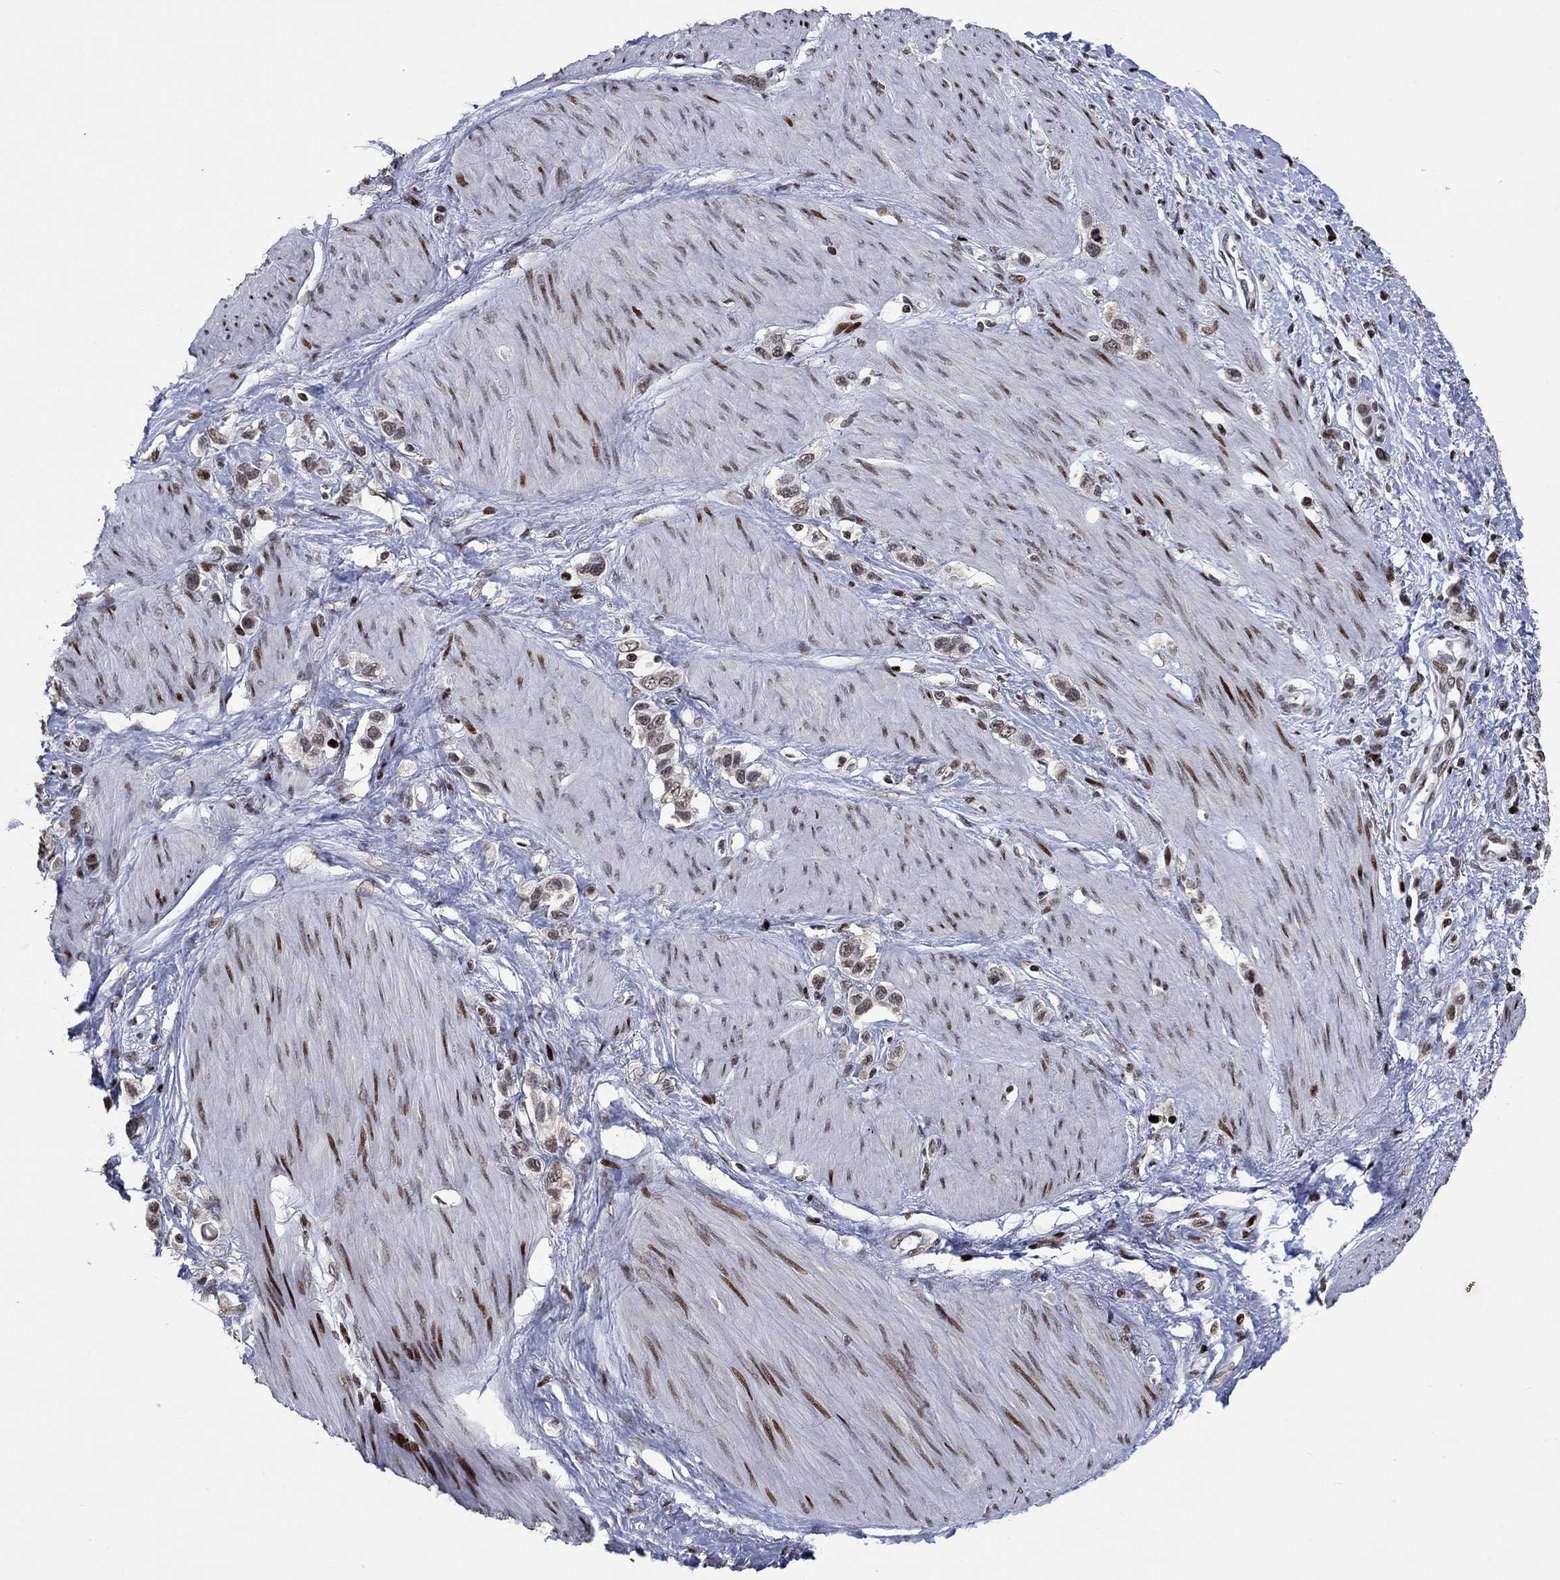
{"staining": {"intensity": "moderate", "quantity": "<25%", "location": "nuclear"}, "tissue": "stomach cancer", "cell_type": "Tumor cells", "image_type": "cancer", "snomed": [{"axis": "morphology", "description": "Normal tissue, NOS"}, {"axis": "morphology", "description": "Adenocarcinoma, NOS"}, {"axis": "morphology", "description": "Adenocarcinoma, High grade"}, {"axis": "topography", "description": "Stomach, upper"}, {"axis": "topography", "description": "Stomach"}], "caption": "Immunohistochemical staining of stomach adenocarcinoma displays low levels of moderate nuclear protein staining in approximately <25% of tumor cells. (DAB IHC with brightfield microscopy, high magnification).", "gene": "SRSF3", "patient": {"sex": "female", "age": 65}}